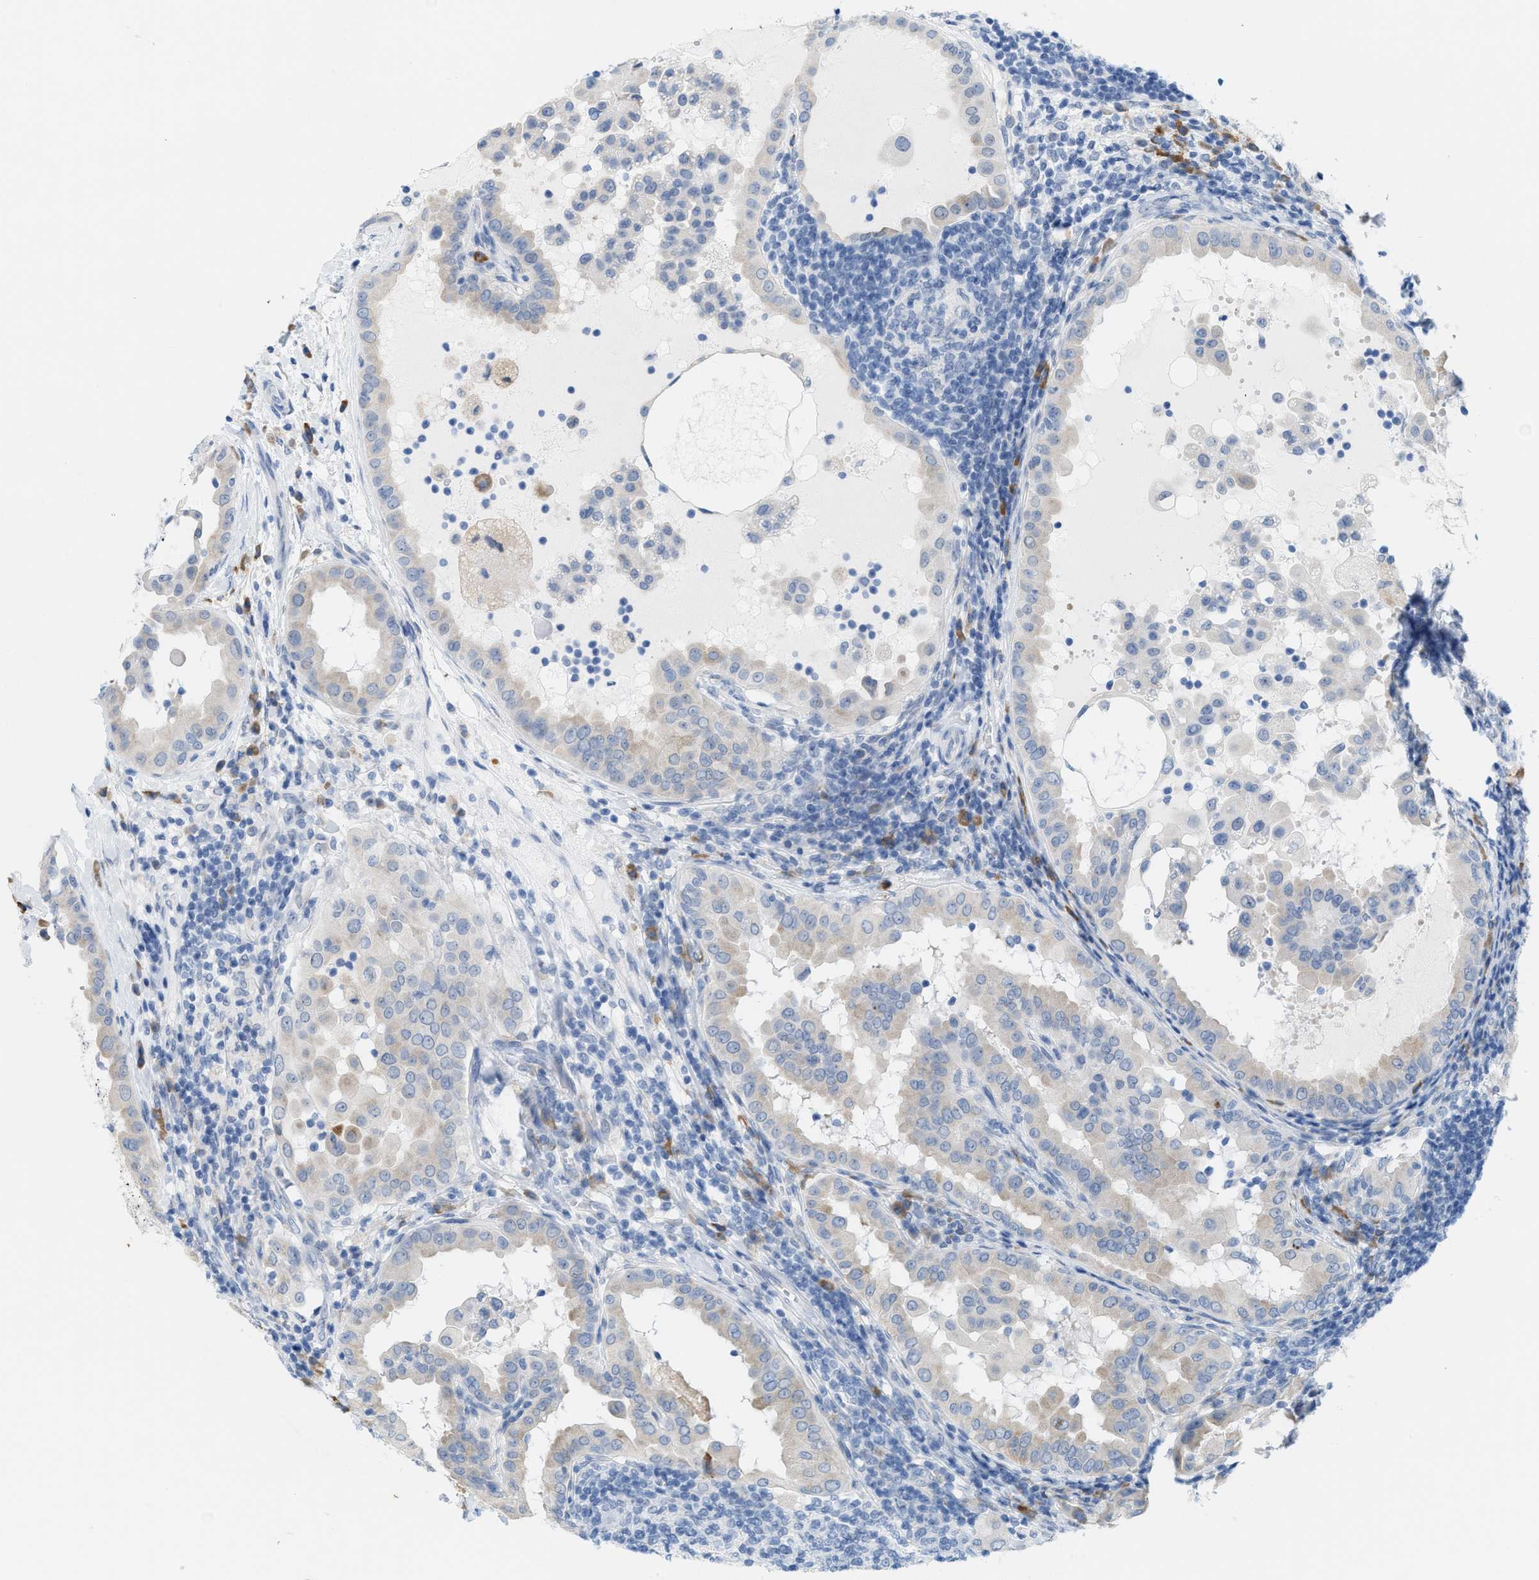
{"staining": {"intensity": "negative", "quantity": "none", "location": "none"}, "tissue": "thyroid cancer", "cell_type": "Tumor cells", "image_type": "cancer", "snomed": [{"axis": "morphology", "description": "Papillary adenocarcinoma, NOS"}, {"axis": "topography", "description": "Thyroid gland"}], "caption": "Tumor cells are negative for protein expression in human thyroid papillary adenocarcinoma.", "gene": "KIFC3", "patient": {"sex": "male", "age": 33}}